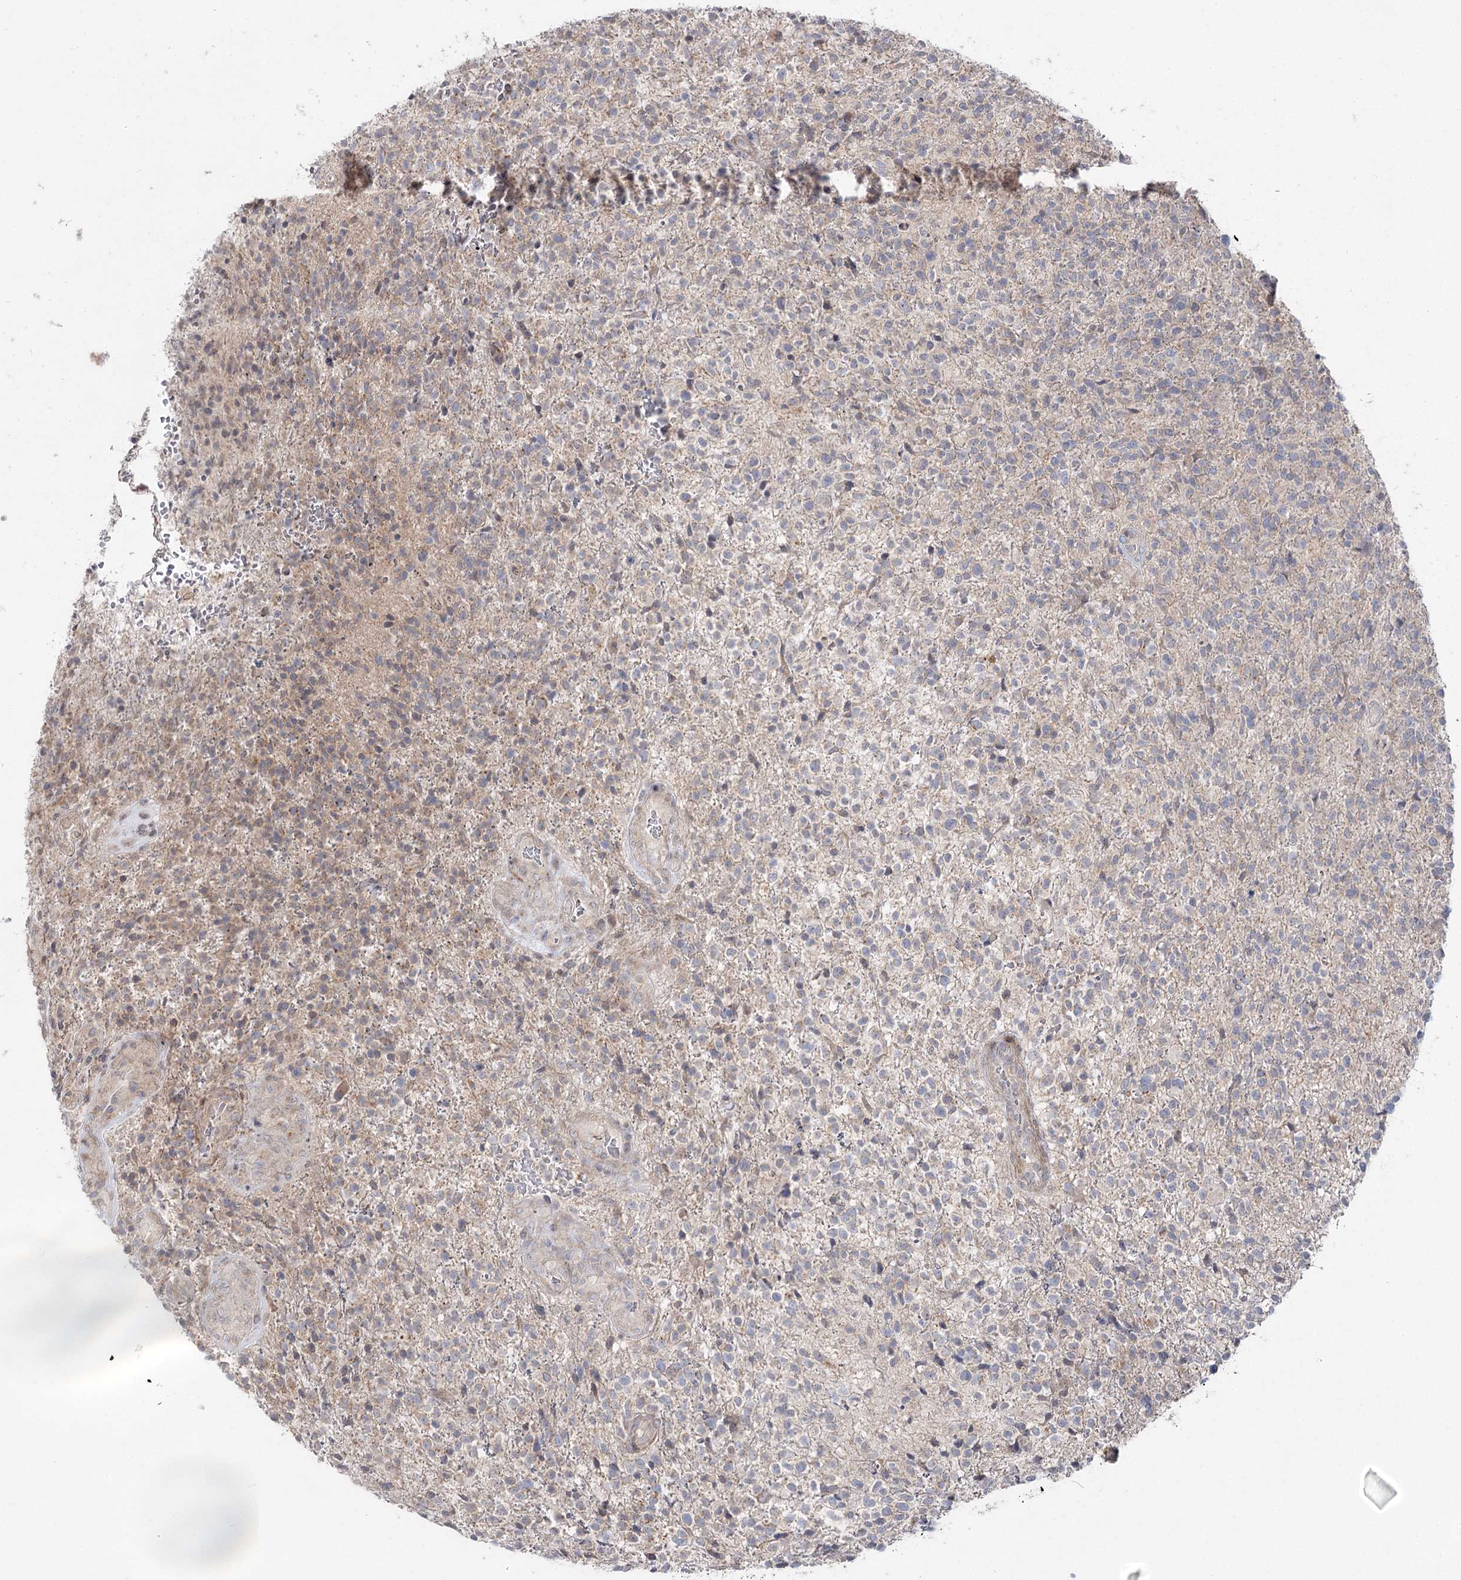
{"staining": {"intensity": "negative", "quantity": "none", "location": "none"}, "tissue": "glioma", "cell_type": "Tumor cells", "image_type": "cancer", "snomed": [{"axis": "morphology", "description": "Glioma, malignant, High grade"}, {"axis": "topography", "description": "Brain"}], "caption": "This histopathology image is of malignant glioma (high-grade) stained with immunohistochemistry to label a protein in brown with the nuclei are counter-stained blue. There is no staining in tumor cells. (DAB (3,3'-diaminobenzidine) immunohistochemistry (IHC) with hematoxylin counter stain).", "gene": "SH3BP5L", "patient": {"sex": "male", "age": 56}}